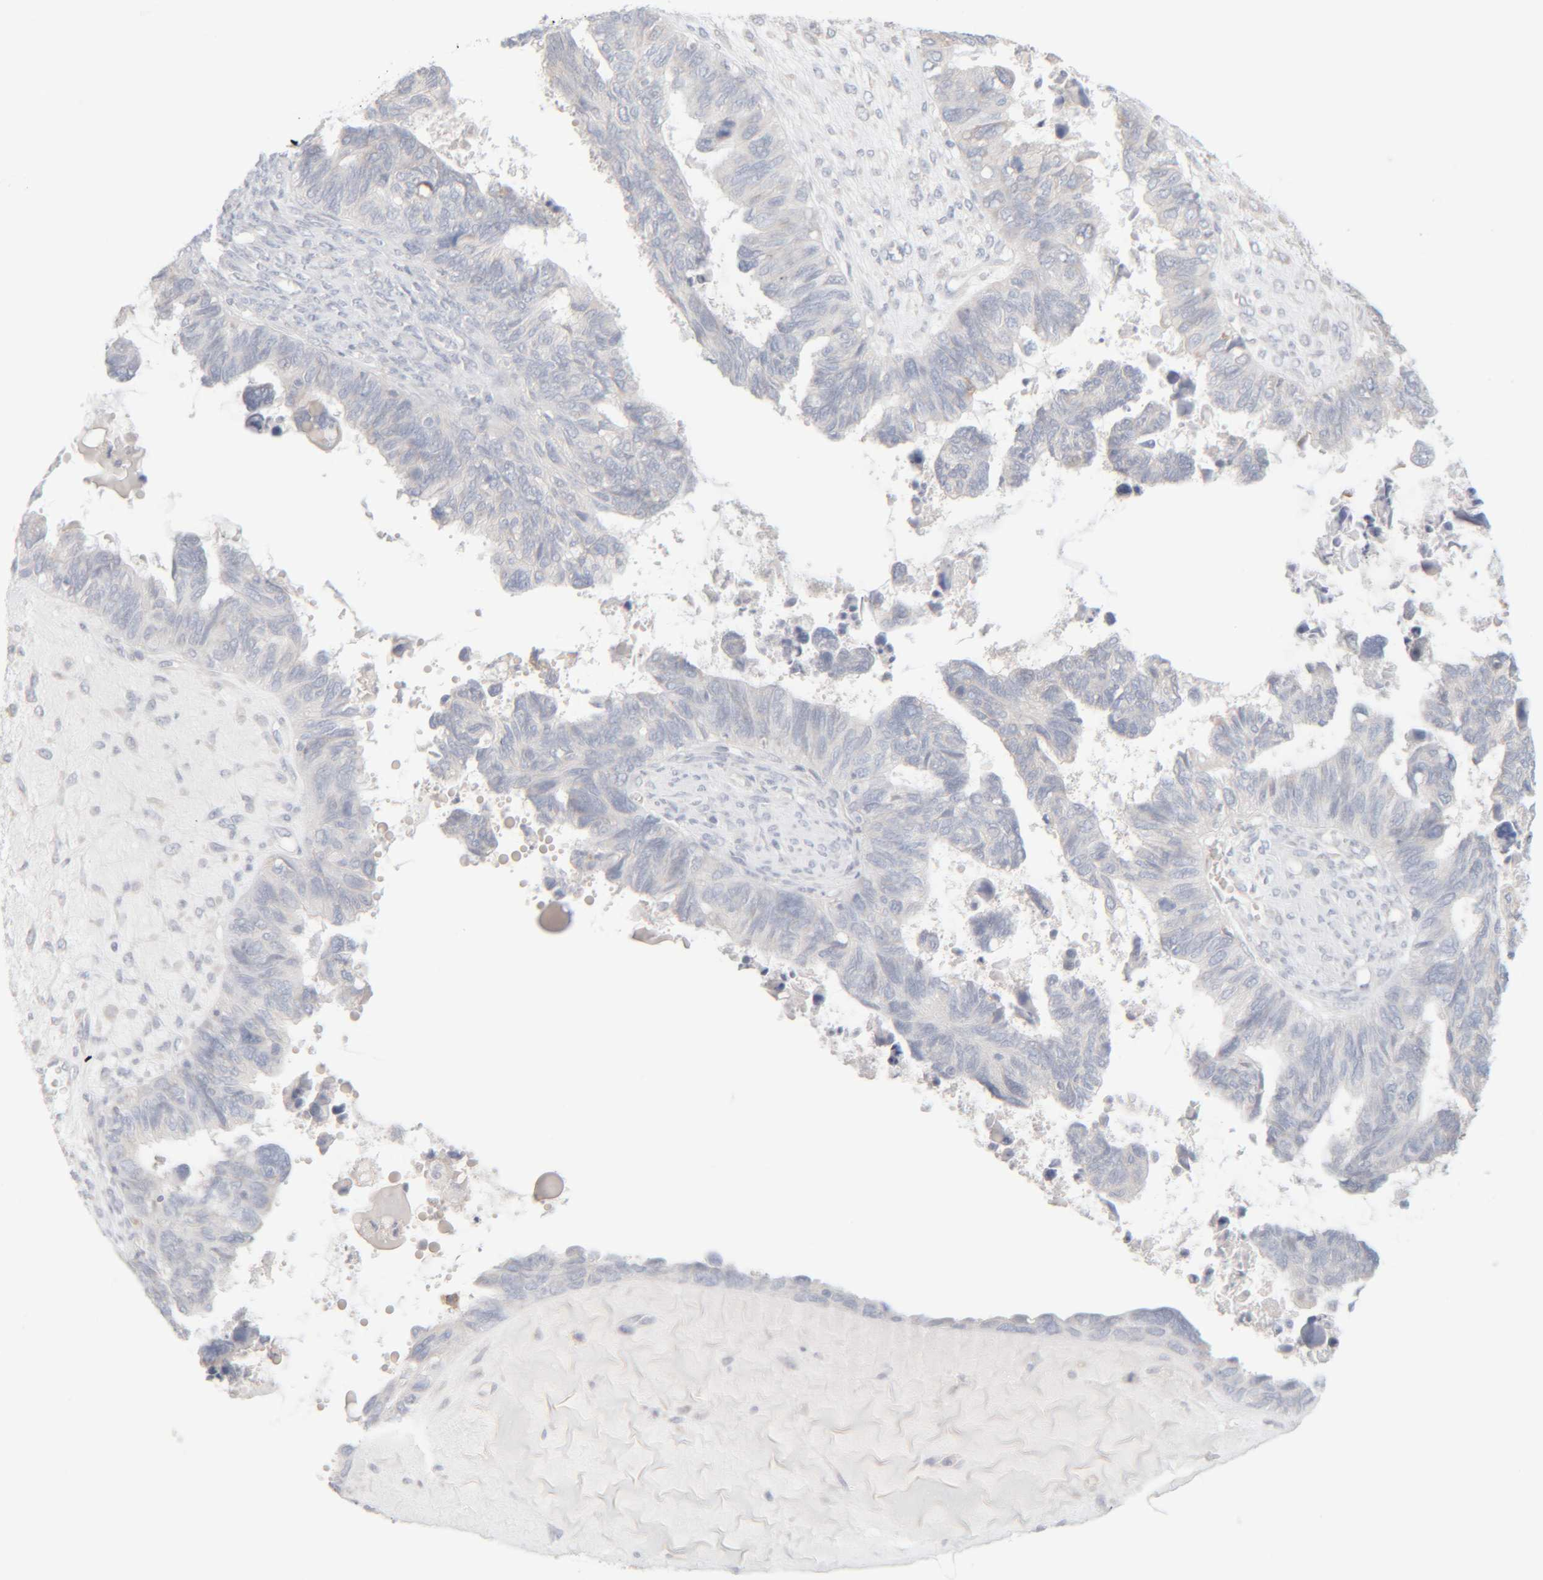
{"staining": {"intensity": "negative", "quantity": "none", "location": "none"}, "tissue": "ovarian cancer", "cell_type": "Tumor cells", "image_type": "cancer", "snomed": [{"axis": "morphology", "description": "Cystadenocarcinoma, serous, NOS"}, {"axis": "topography", "description": "Ovary"}], "caption": "Immunohistochemistry (IHC) image of ovarian cancer (serous cystadenocarcinoma) stained for a protein (brown), which displays no expression in tumor cells.", "gene": "RIDA", "patient": {"sex": "female", "age": 79}}